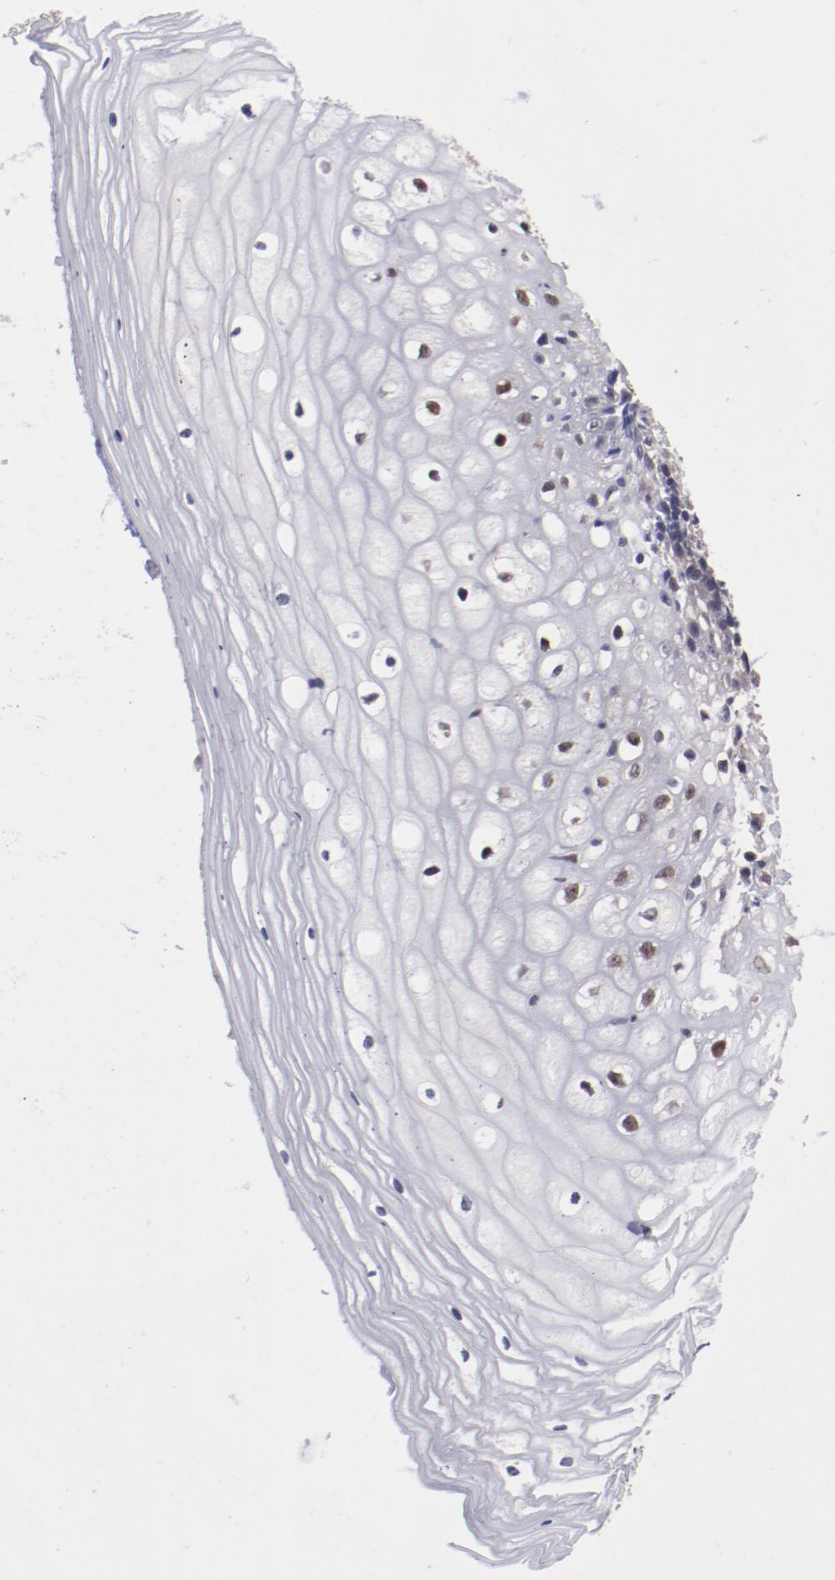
{"staining": {"intensity": "weak", "quantity": "25%-75%", "location": "nuclear"}, "tissue": "vagina", "cell_type": "Squamous epithelial cells", "image_type": "normal", "snomed": [{"axis": "morphology", "description": "Normal tissue, NOS"}, {"axis": "topography", "description": "Vagina"}], "caption": "Immunohistochemistry (IHC) histopathology image of normal vagina: human vagina stained using IHC shows low levels of weak protein expression localized specifically in the nuclear of squamous epithelial cells, appearing as a nuclear brown color.", "gene": "ARNT", "patient": {"sex": "female", "age": 46}}